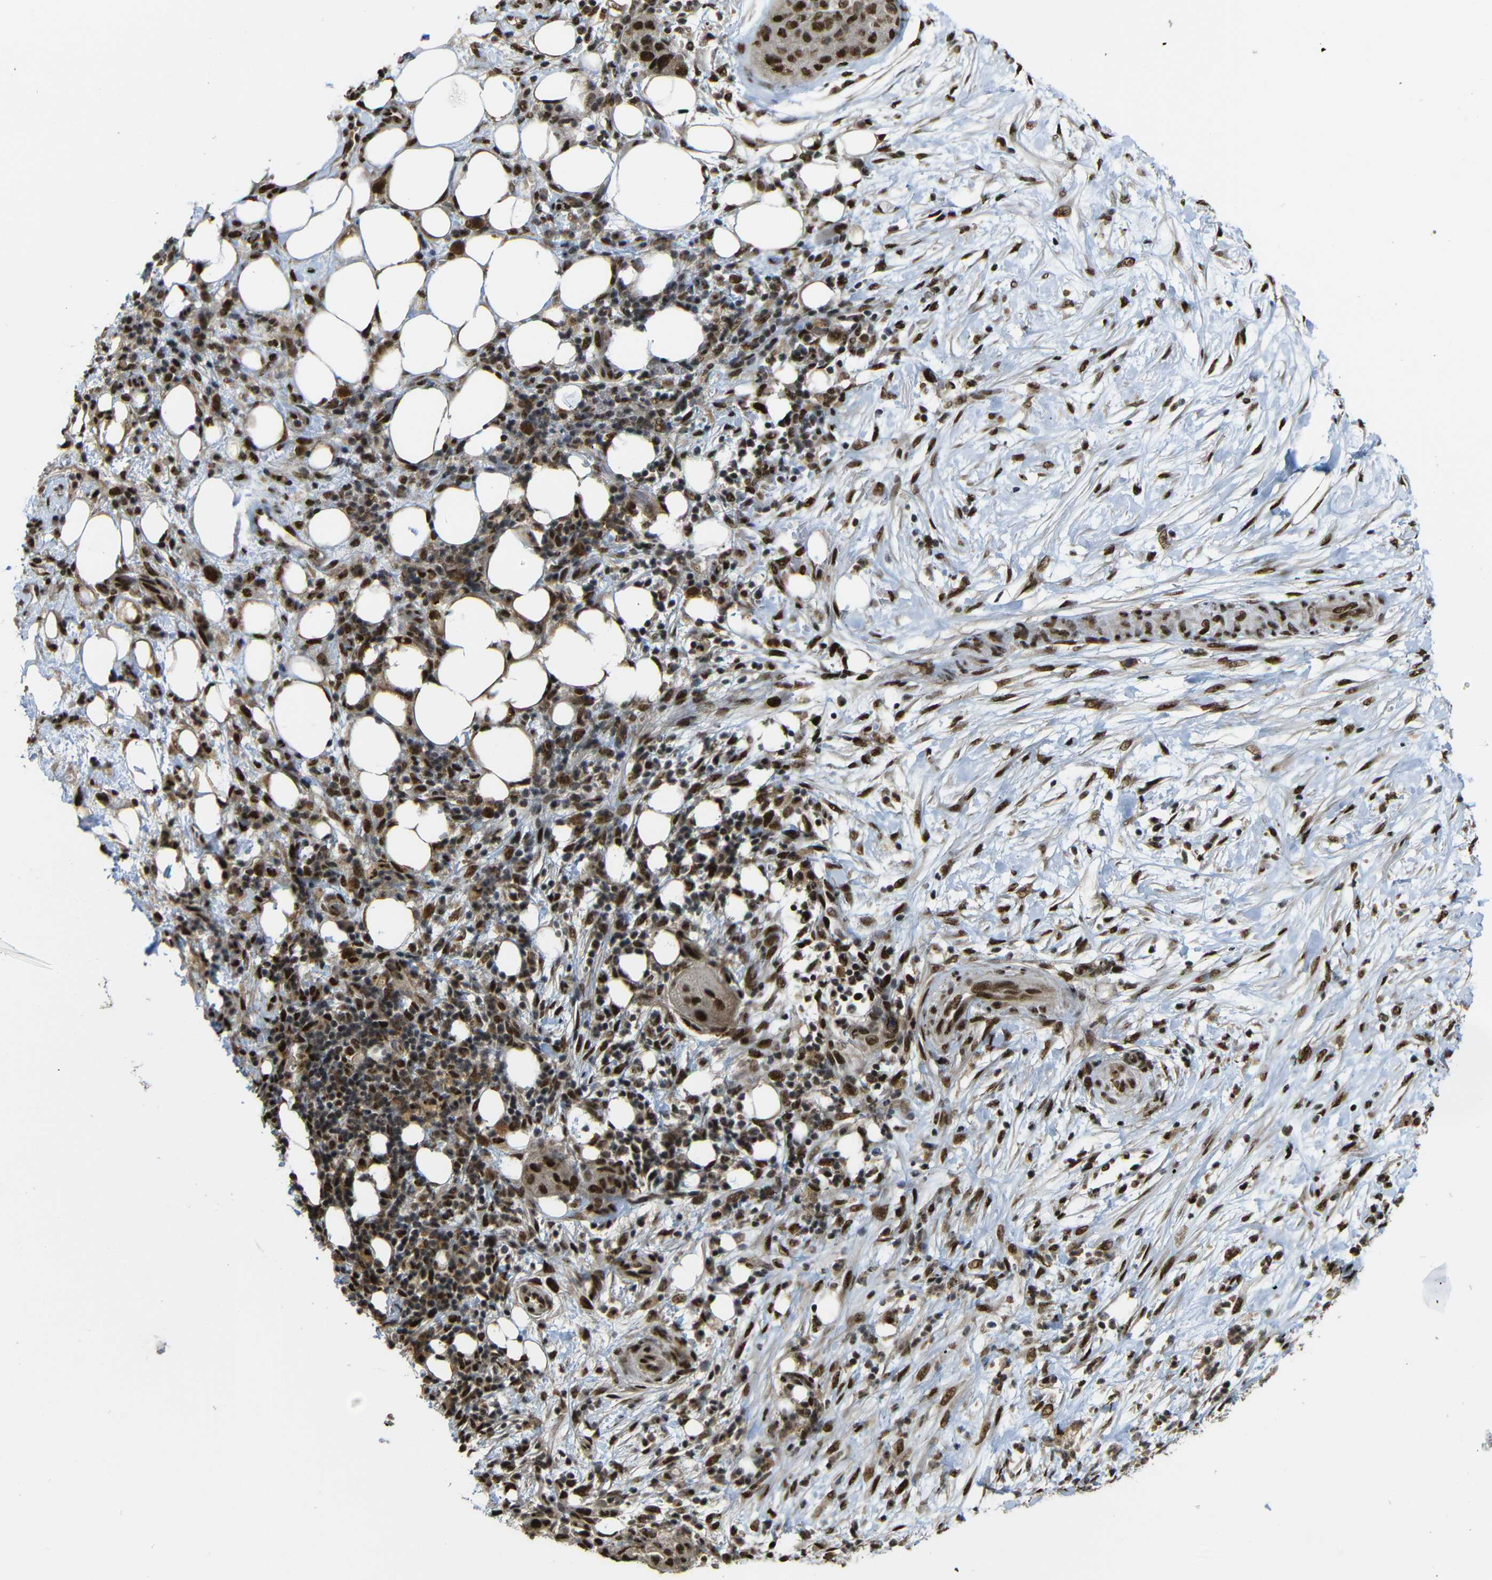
{"staining": {"intensity": "strong", "quantity": ">75%", "location": "cytoplasmic/membranous,nuclear"}, "tissue": "pancreatic cancer", "cell_type": "Tumor cells", "image_type": "cancer", "snomed": [{"axis": "morphology", "description": "Adenocarcinoma, NOS"}, {"axis": "topography", "description": "Pancreas"}], "caption": "Brown immunohistochemical staining in human adenocarcinoma (pancreatic) shows strong cytoplasmic/membranous and nuclear expression in approximately >75% of tumor cells. The protein of interest is shown in brown color, while the nuclei are stained blue.", "gene": "TCF7L2", "patient": {"sex": "female", "age": 78}}